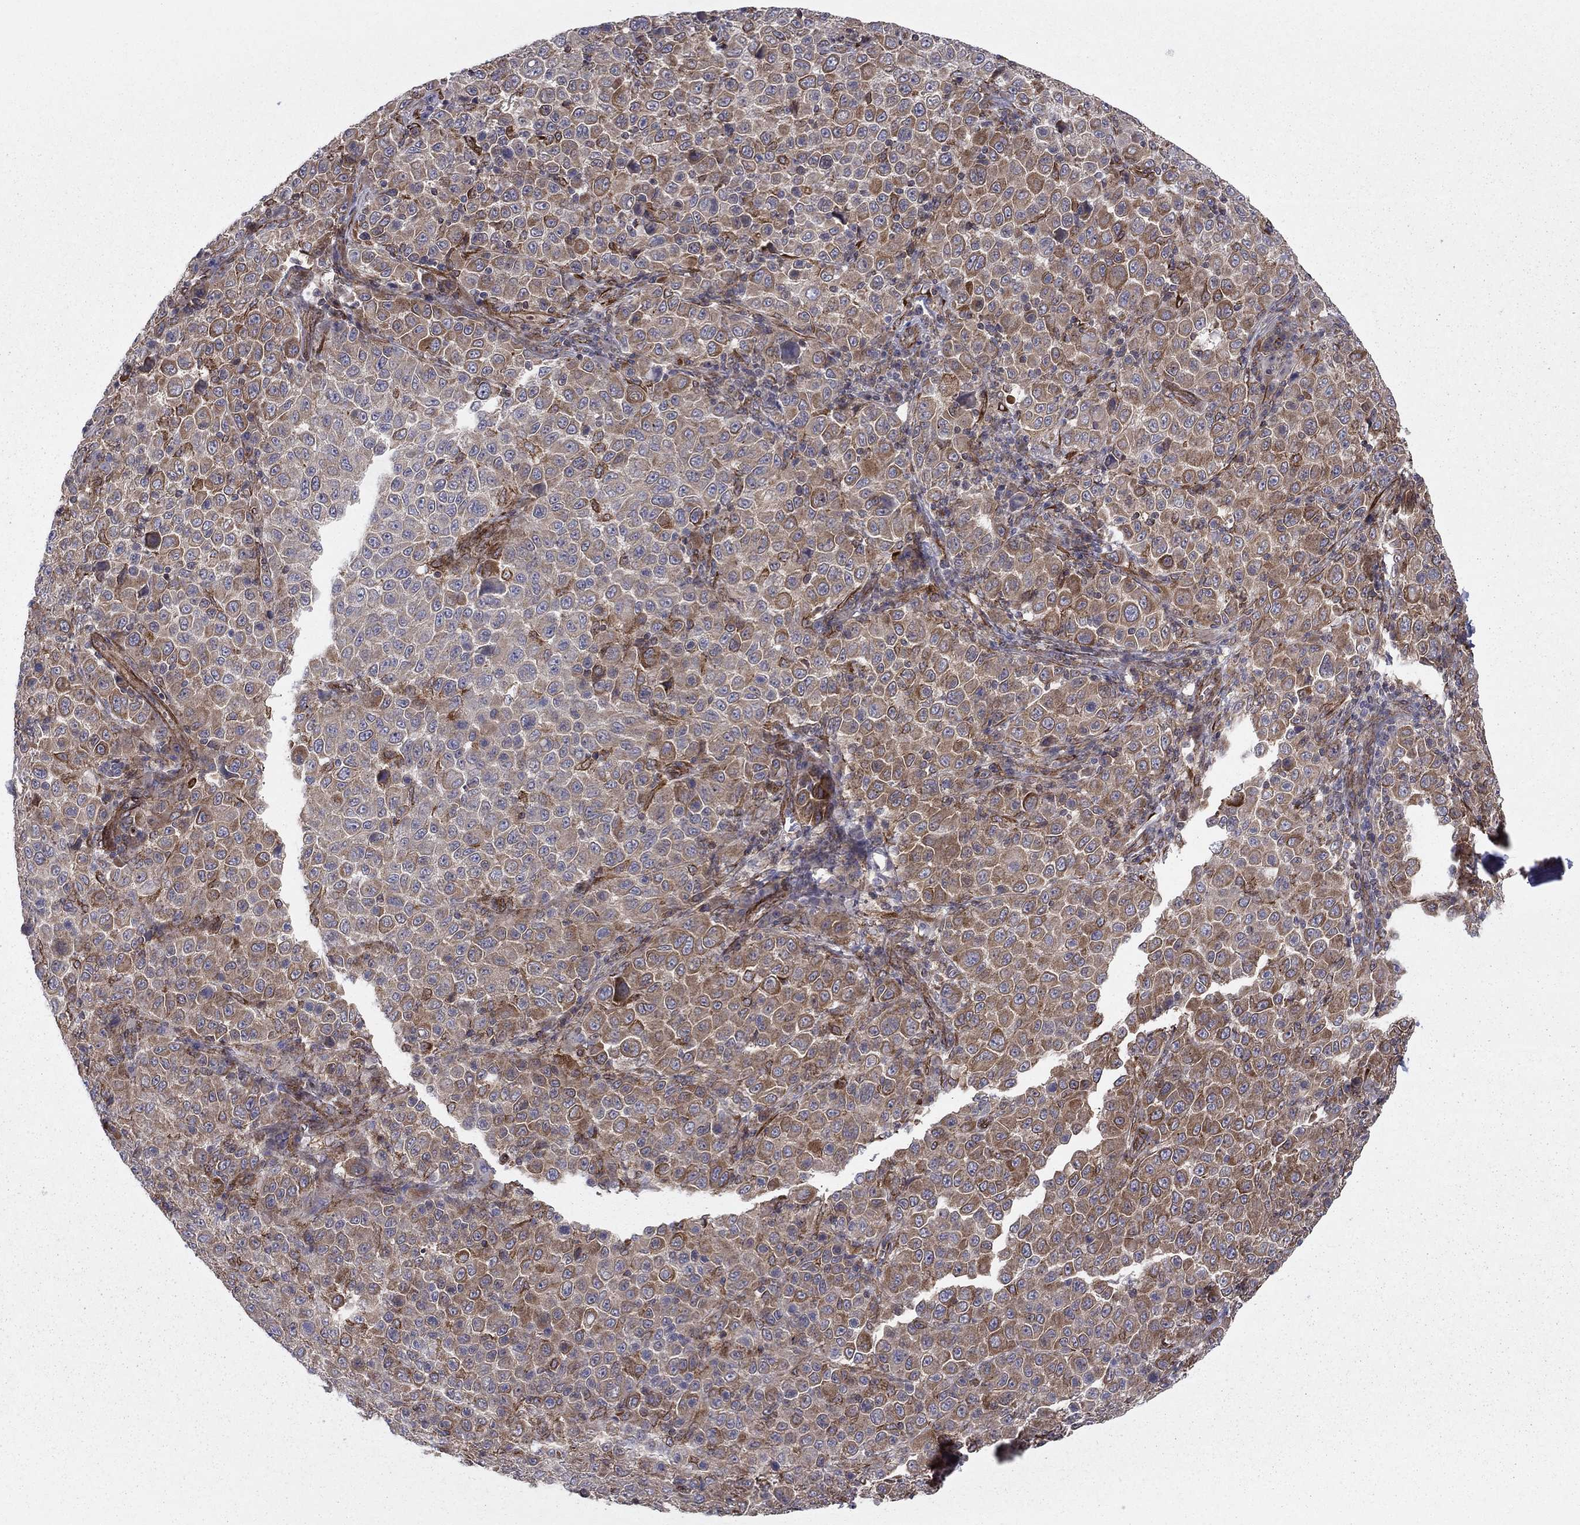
{"staining": {"intensity": "moderate", "quantity": "25%-75%", "location": "cytoplasmic/membranous"}, "tissue": "melanoma", "cell_type": "Tumor cells", "image_type": "cancer", "snomed": [{"axis": "morphology", "description": "Malignant melanoma, NOS"}, {"axis": "topography", "description": "Skin"}], "caption": "The histopathology image reveals staining of malignant melanoma, revealing moderate cytoplasmic/membranous protein expression (brown color) within tumor cells.", "gene": "SHMT1", "patient": {"sex": "female", "age": 57}}